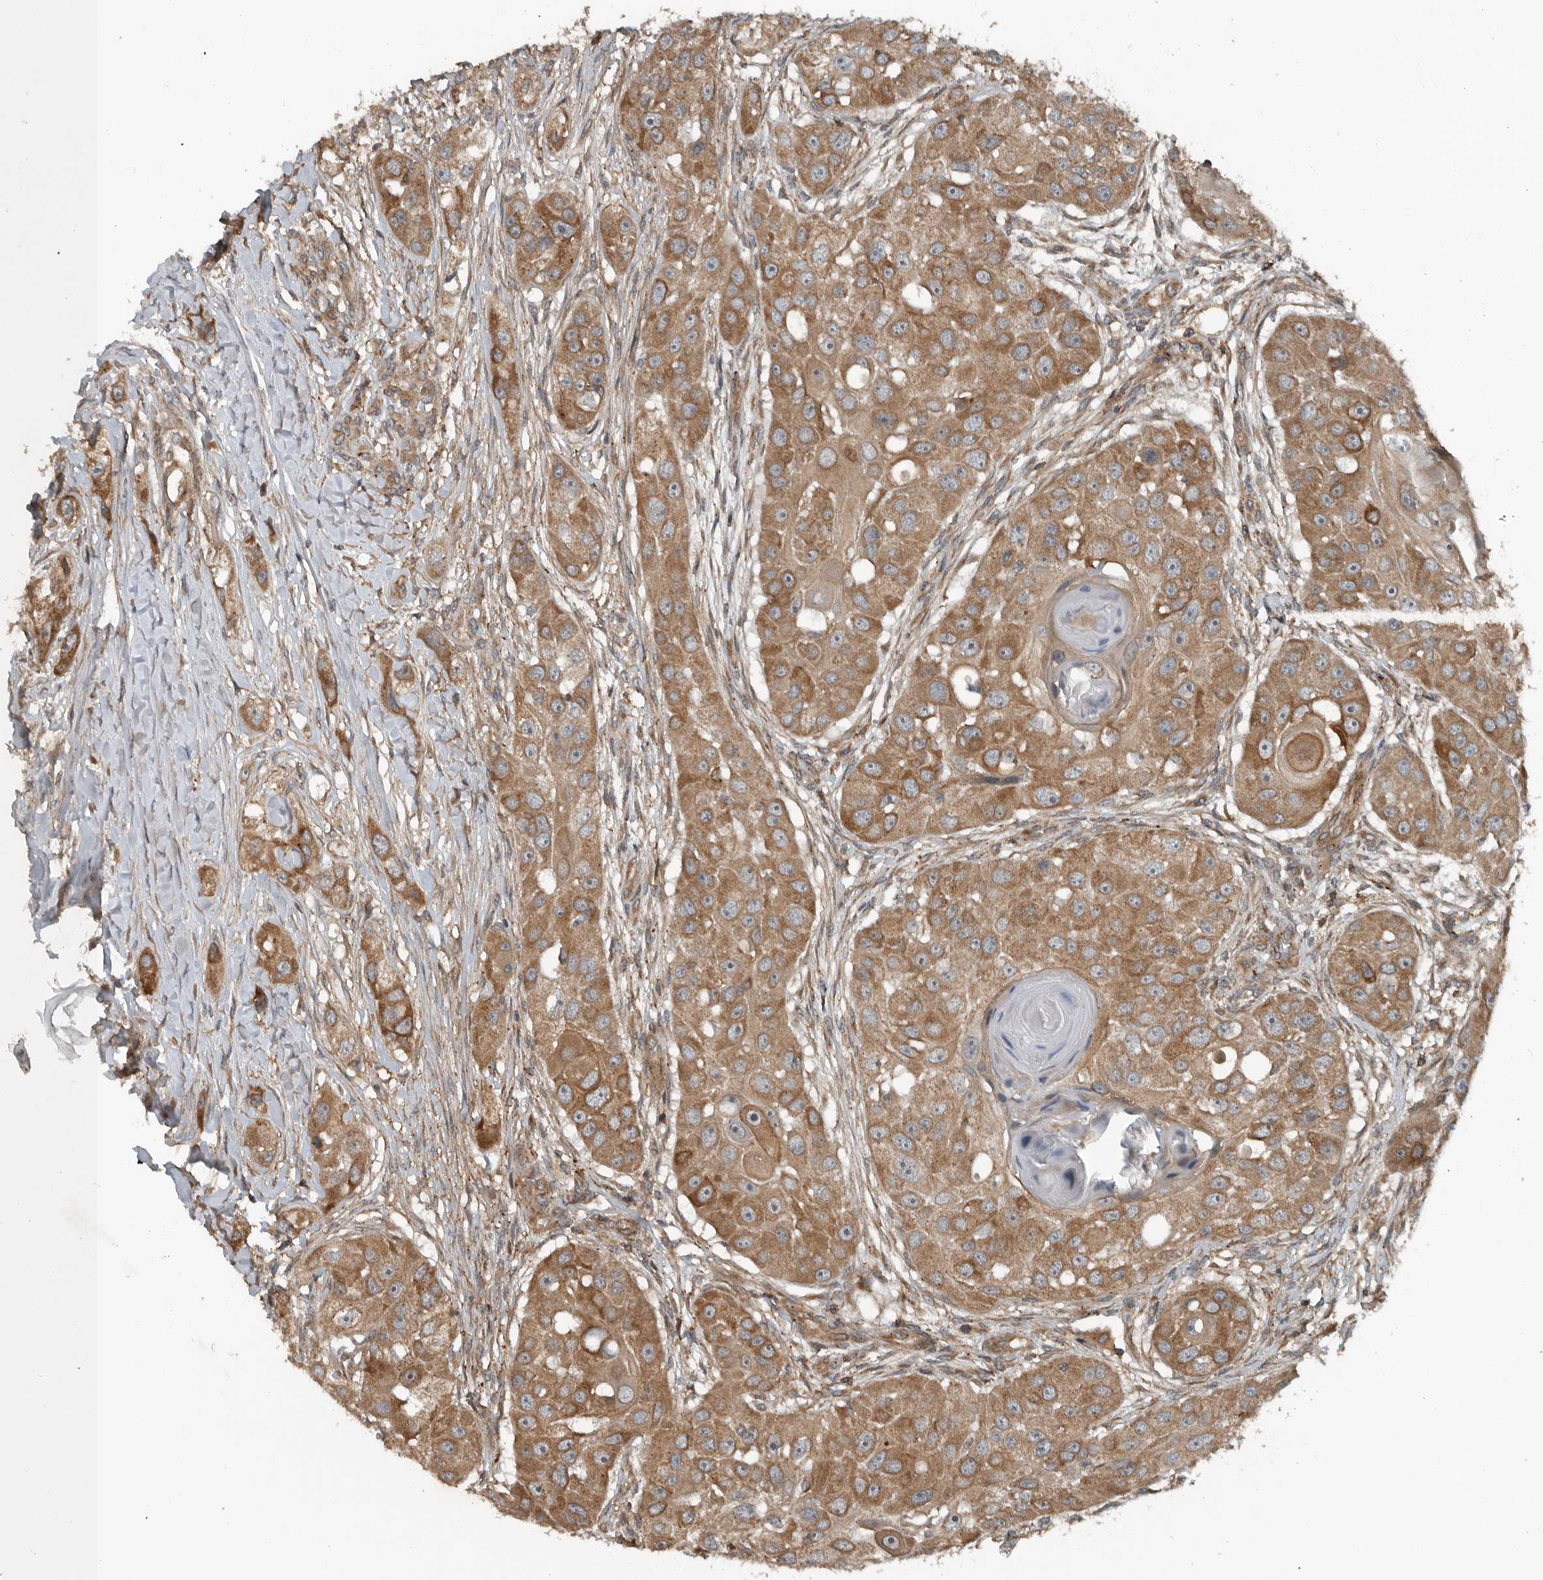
{"staining": {"intensity": "moderate", "quantity": ">75%", "location": "cytoplasmic/membranous"}, "tissue": "head and neck cancer", "cell_type": "Tumor cells", "image_type": "cancer", "snomed": [{"axis": "morphology", "description": "Normal tissue, NOS"}, {"axis": "morphology", "description": "Squamous cell carcinoma, NOS"}, {"axis": "topography", "description": "Skeletal muscle"}, {"axis": "topography", "description": "Head-Neck"}], "caption": "Tumor cells reveal medium levels of moderate cytoplasmic/membranous expression in approximately >75% of cells in squamous cell carcinoma (head and neck).", "gene": "AMFR", "patient": {"sex": "male", "age": 51}}